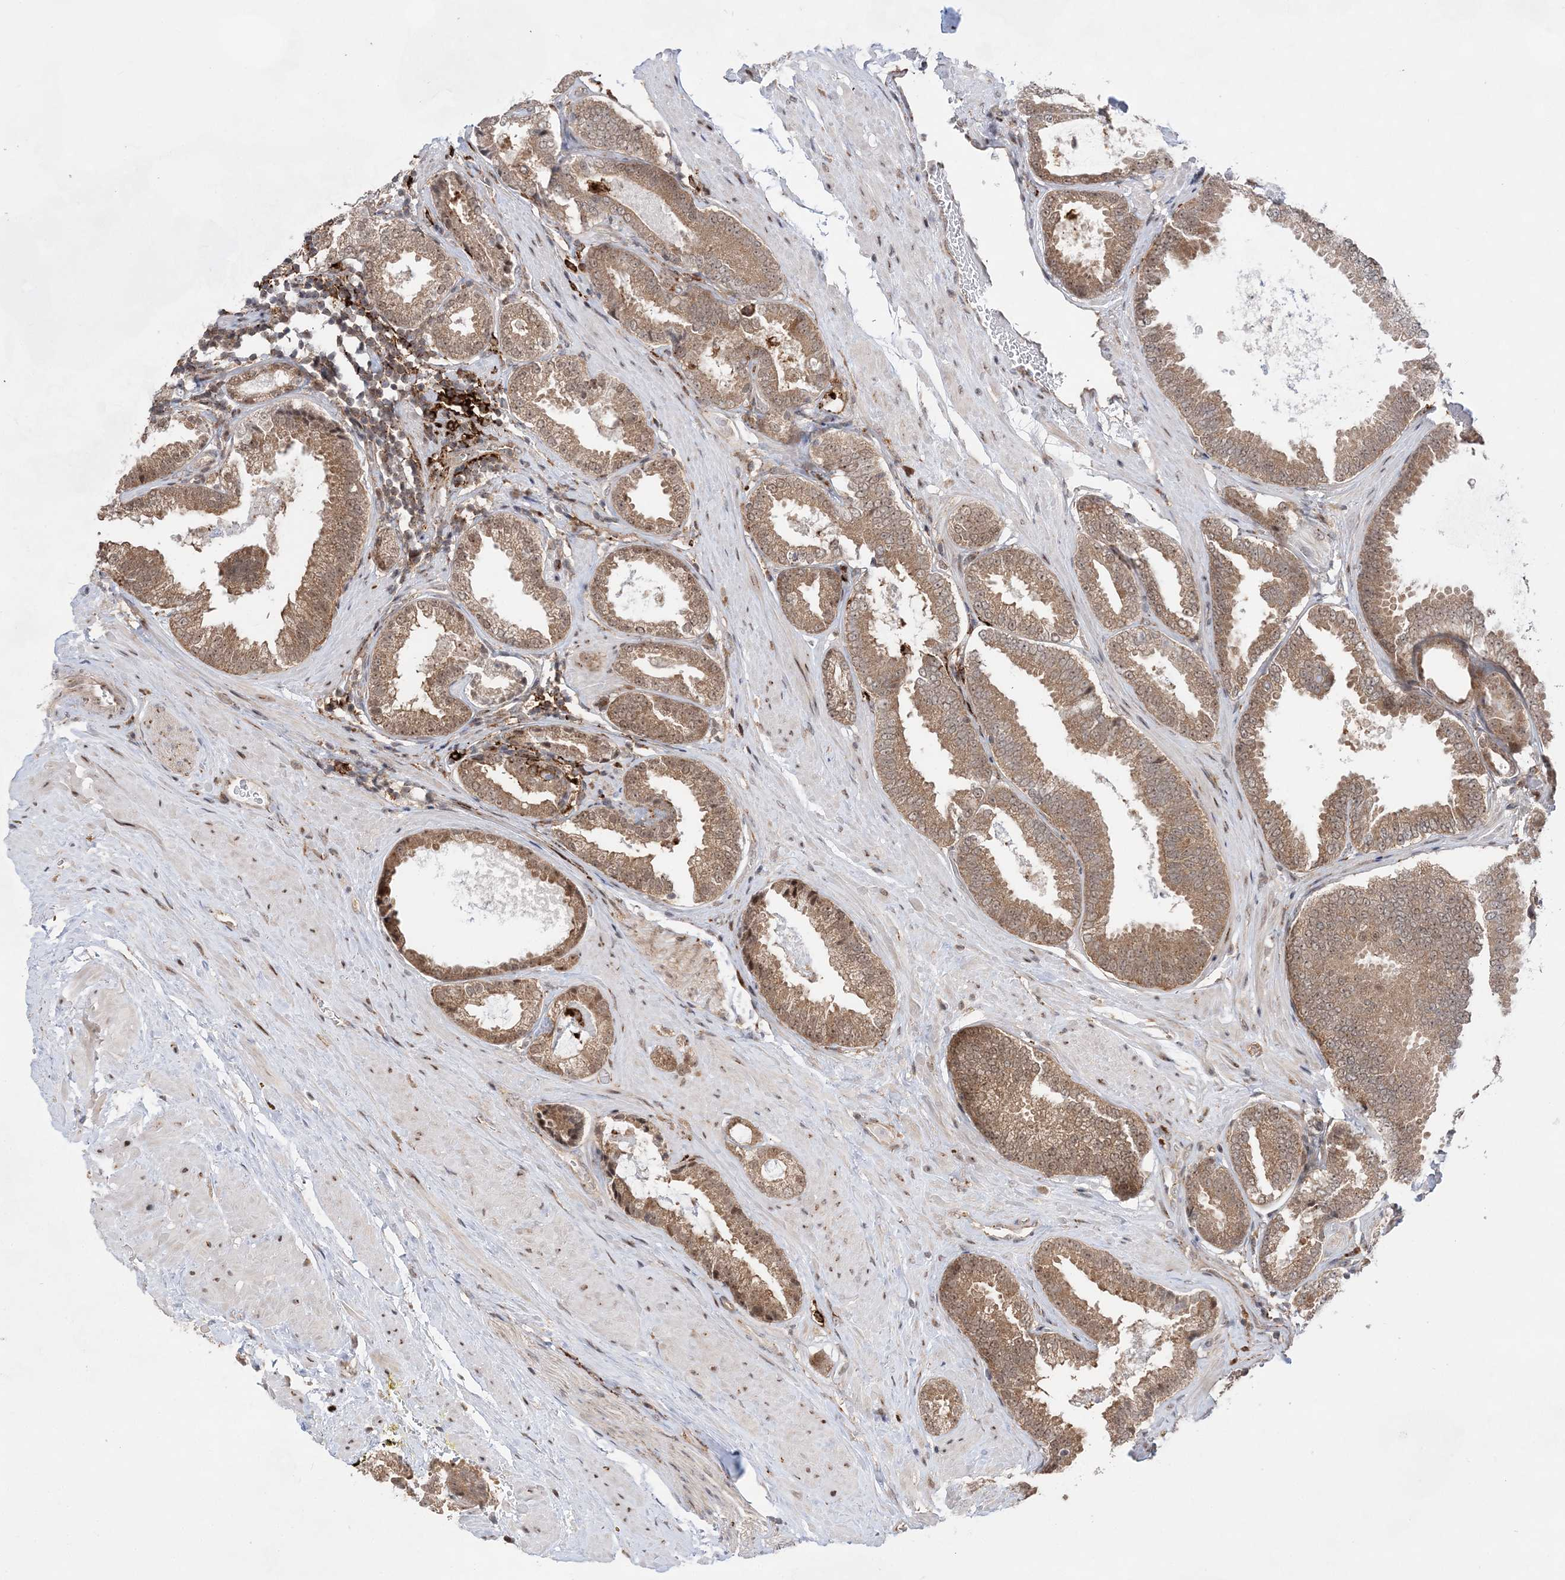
{"staining": {"intensity": "moderate", "quantity": ">75%", "location": "cytoplasmic/membranous"}, "tissue": "prostate cancer", "cell_type": "Tumor cells", "image_type": "cancer", "snomed": [{"axis": "morphology", "description": "Normal tissue, NOS"}, {"axis": "morphology", "description": "Adenocarcinoma, Low grade"}, {"axis": "topography", "description": "Prostate"}, {"axis": "topography", "description": "Peripheral nerve tissue"}], "caption": "DAB (3,3'-diaminobenzidine) immunohistochemical staining of human prostate low-grade adenocarcinoma displays moderate cytoplasmic/membranous protein positivity in approximately >75% of tumor cells.", "gene": "ANAPC15", "patient": {"sex": "male", "age": 71}}